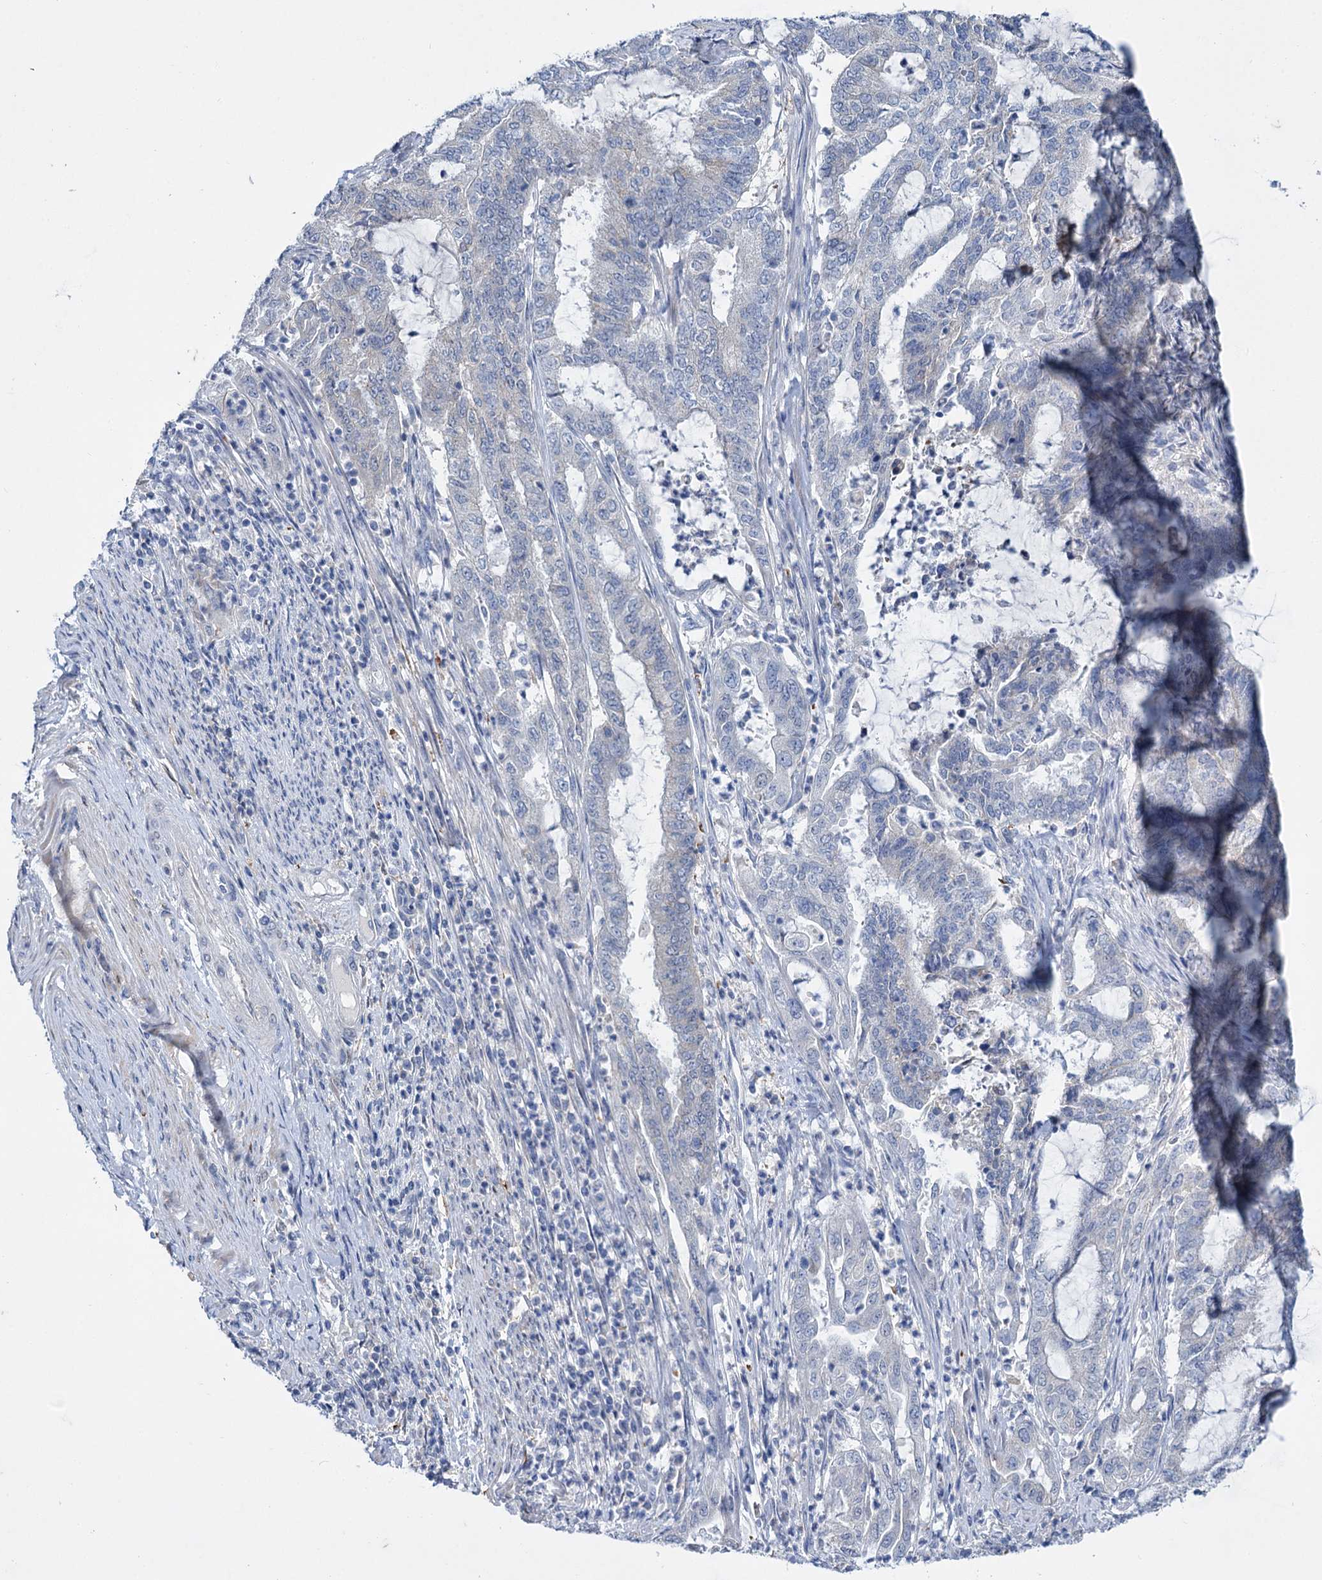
{"staining": {"intensity": "negative", "quantity": "none", "location": "none"}, "tissue": "endometrial cancer", "cell_type": "Tumor cells", "image_type": "cancer", "snomed": [{"axis": "morphology", "description": "Adenocarcinoma, NOS"}, {"axis": "topography", "description": "Endometrium"}], "caption": "High power microscopy photomicrograph of an immunohistochemistry (IHC) histopathology image of endometrial adenocarcinoma, revealing no significant positivity in tumor cells. Brightfield microscopy of IHC stained with DAB (brown) and hematoxylin (blue), captured at high magnification.", "gene": "MID1IP1", "patient": {"sex": "female", "age": 51}}